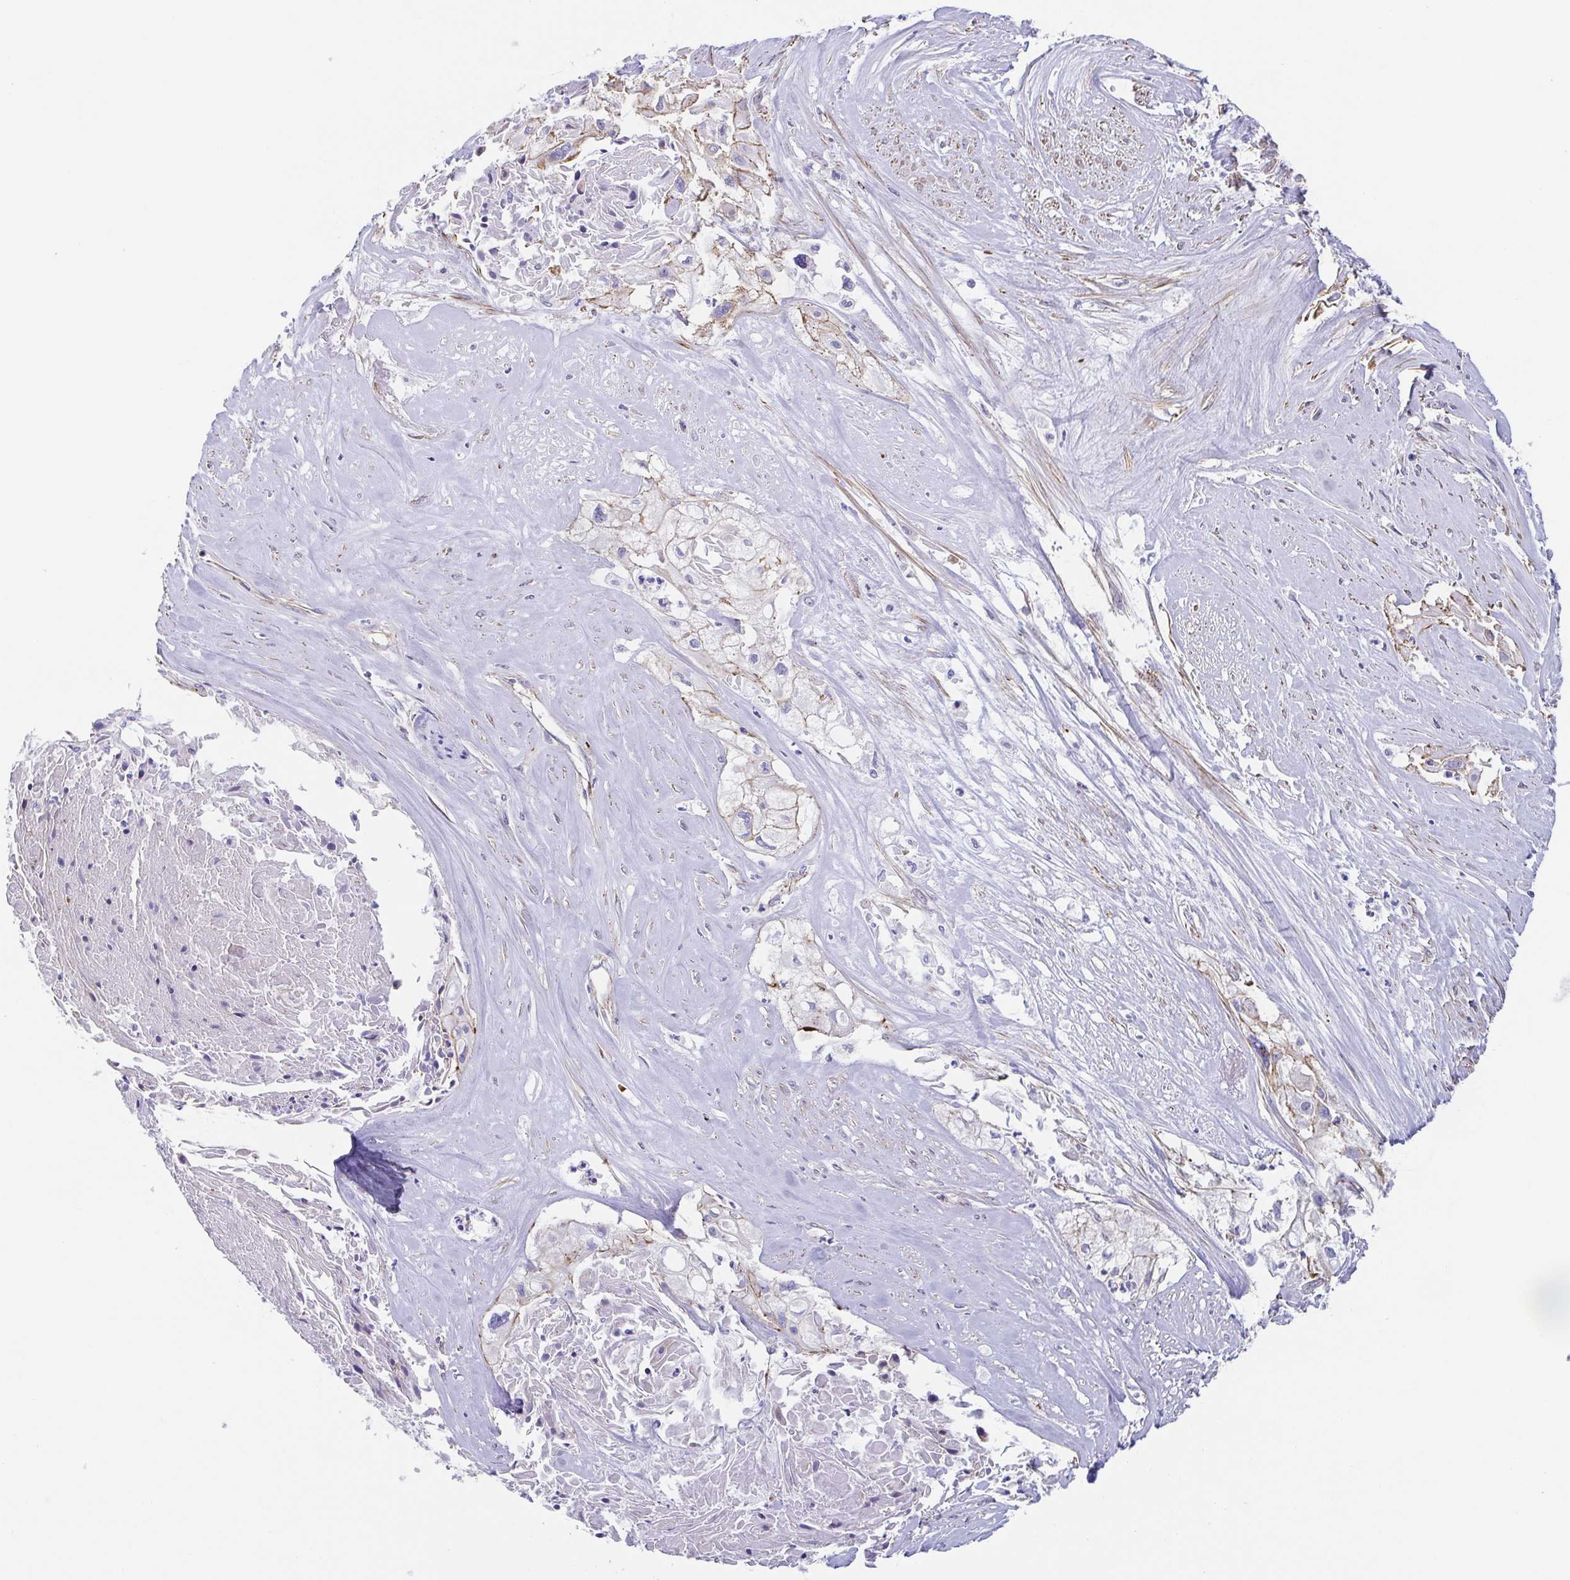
{"staining": {"intensity": "weak", "quantity": "<25%", "location": "cytoplasmic/membranous"}, "tissue": "cervical cancer", "cell_type": "Tumor cells", "image_type": "cancer", "snomed": [{"axis": "morphology", "description": "Squamous cell carcinoma, NOS"}, {"axis": "topography", "description": "Cervix"}], "caption": "A high-resolution photomicrograph shows immunohistochemistry staining of cervical cancer (squamous cell carcinoma), which reveals no significant expression in tumor cells.", "gene": "TRAM2", "patient": {"sex": "female", "age": 49}}